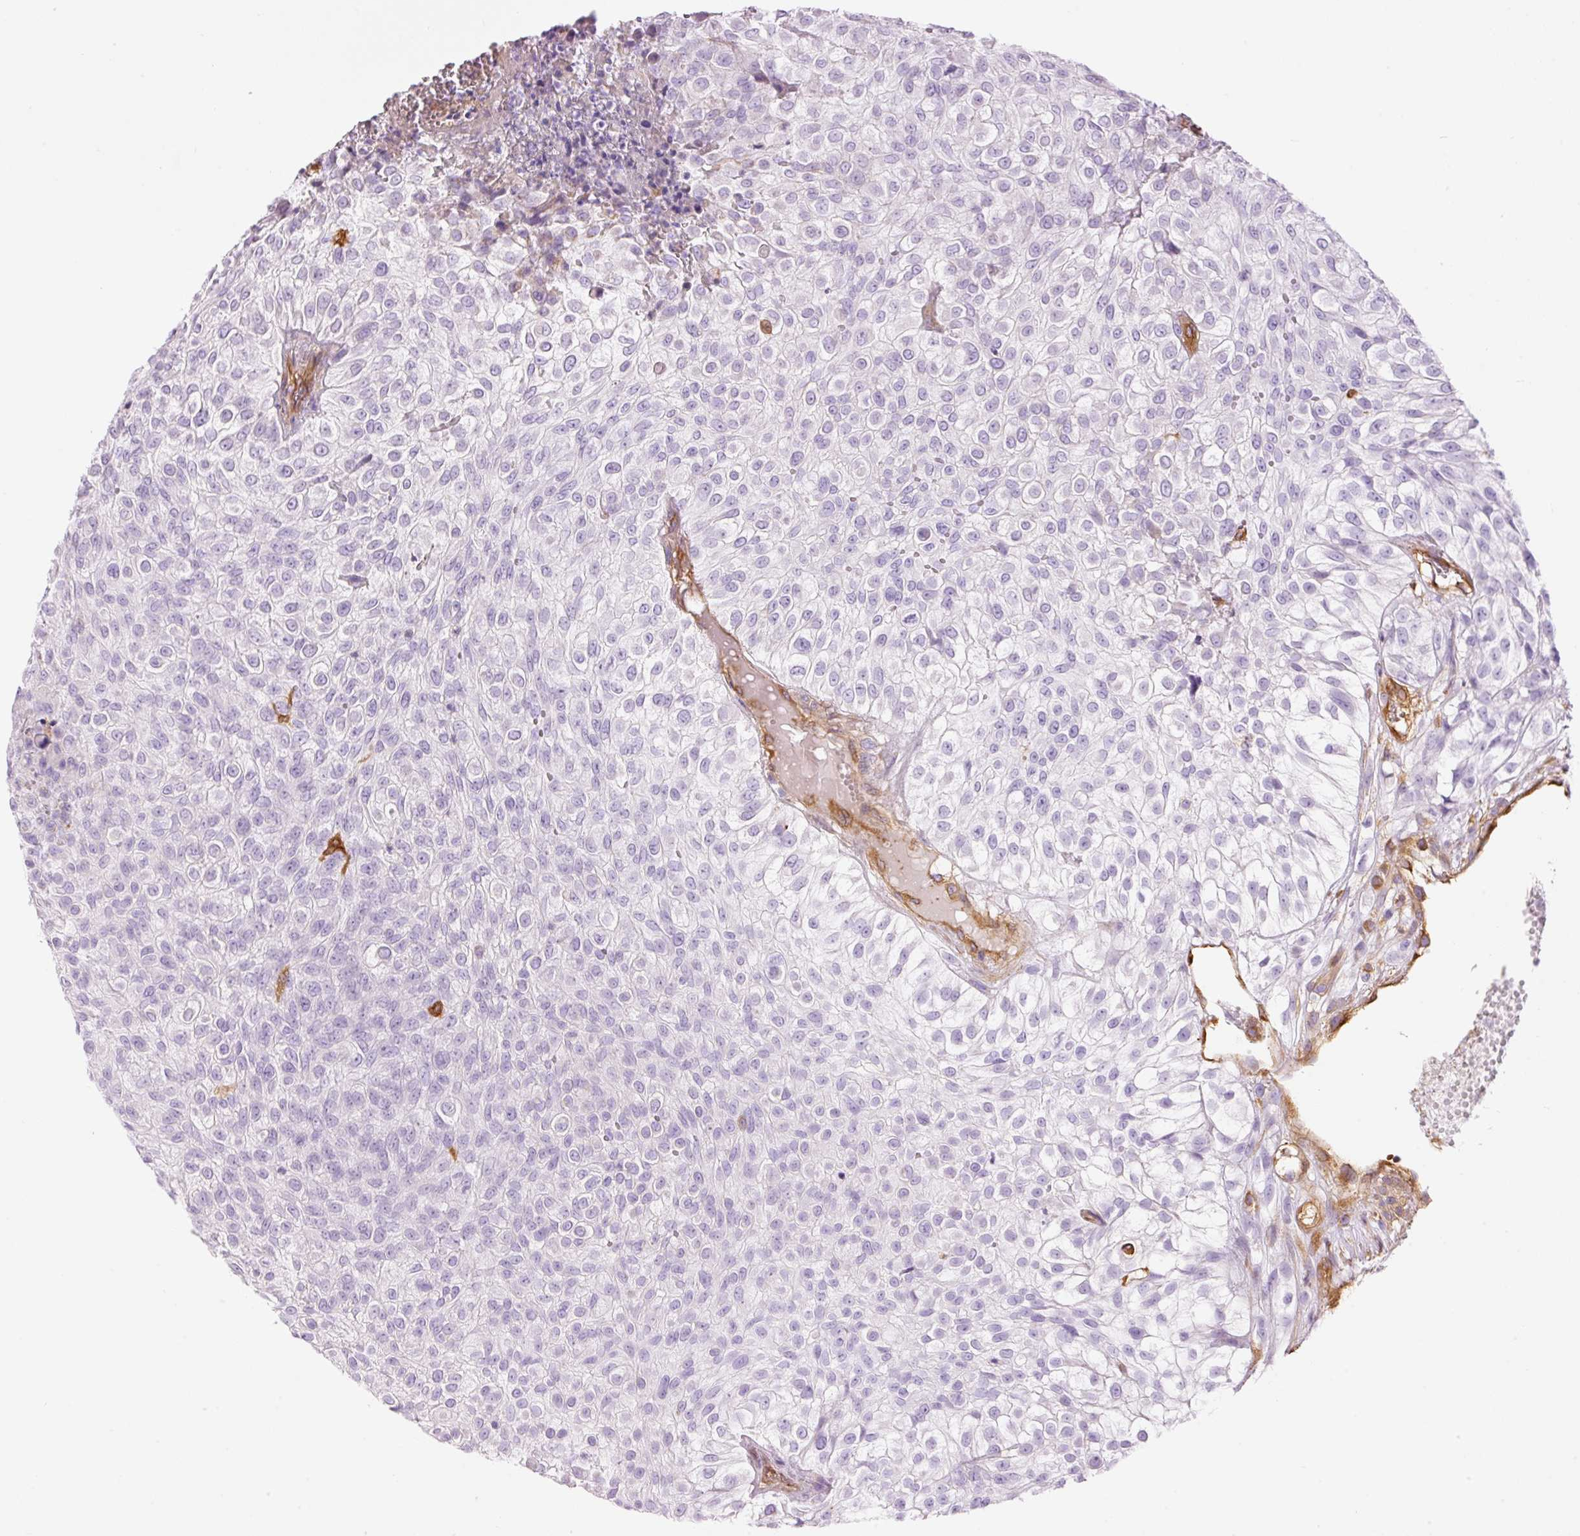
{"staining": {"intensity": "negative", "quantity": "none", "location": "none"}, "tissue": "urothelial cancer", "cell_type": "Tumor cells", "image_type": "cancer", "snomed": [{"axis": "morphology", "description": "Urothelial carcinoma, High grade"}, {"axis": "topography", "description": "Urinary bladder"}], "caption": "There is no significant expression in tumor cells of high-grade urothelial carcinoma.", "gene": "IL10RB", "patient": {"sex": "male", "age": 56}}